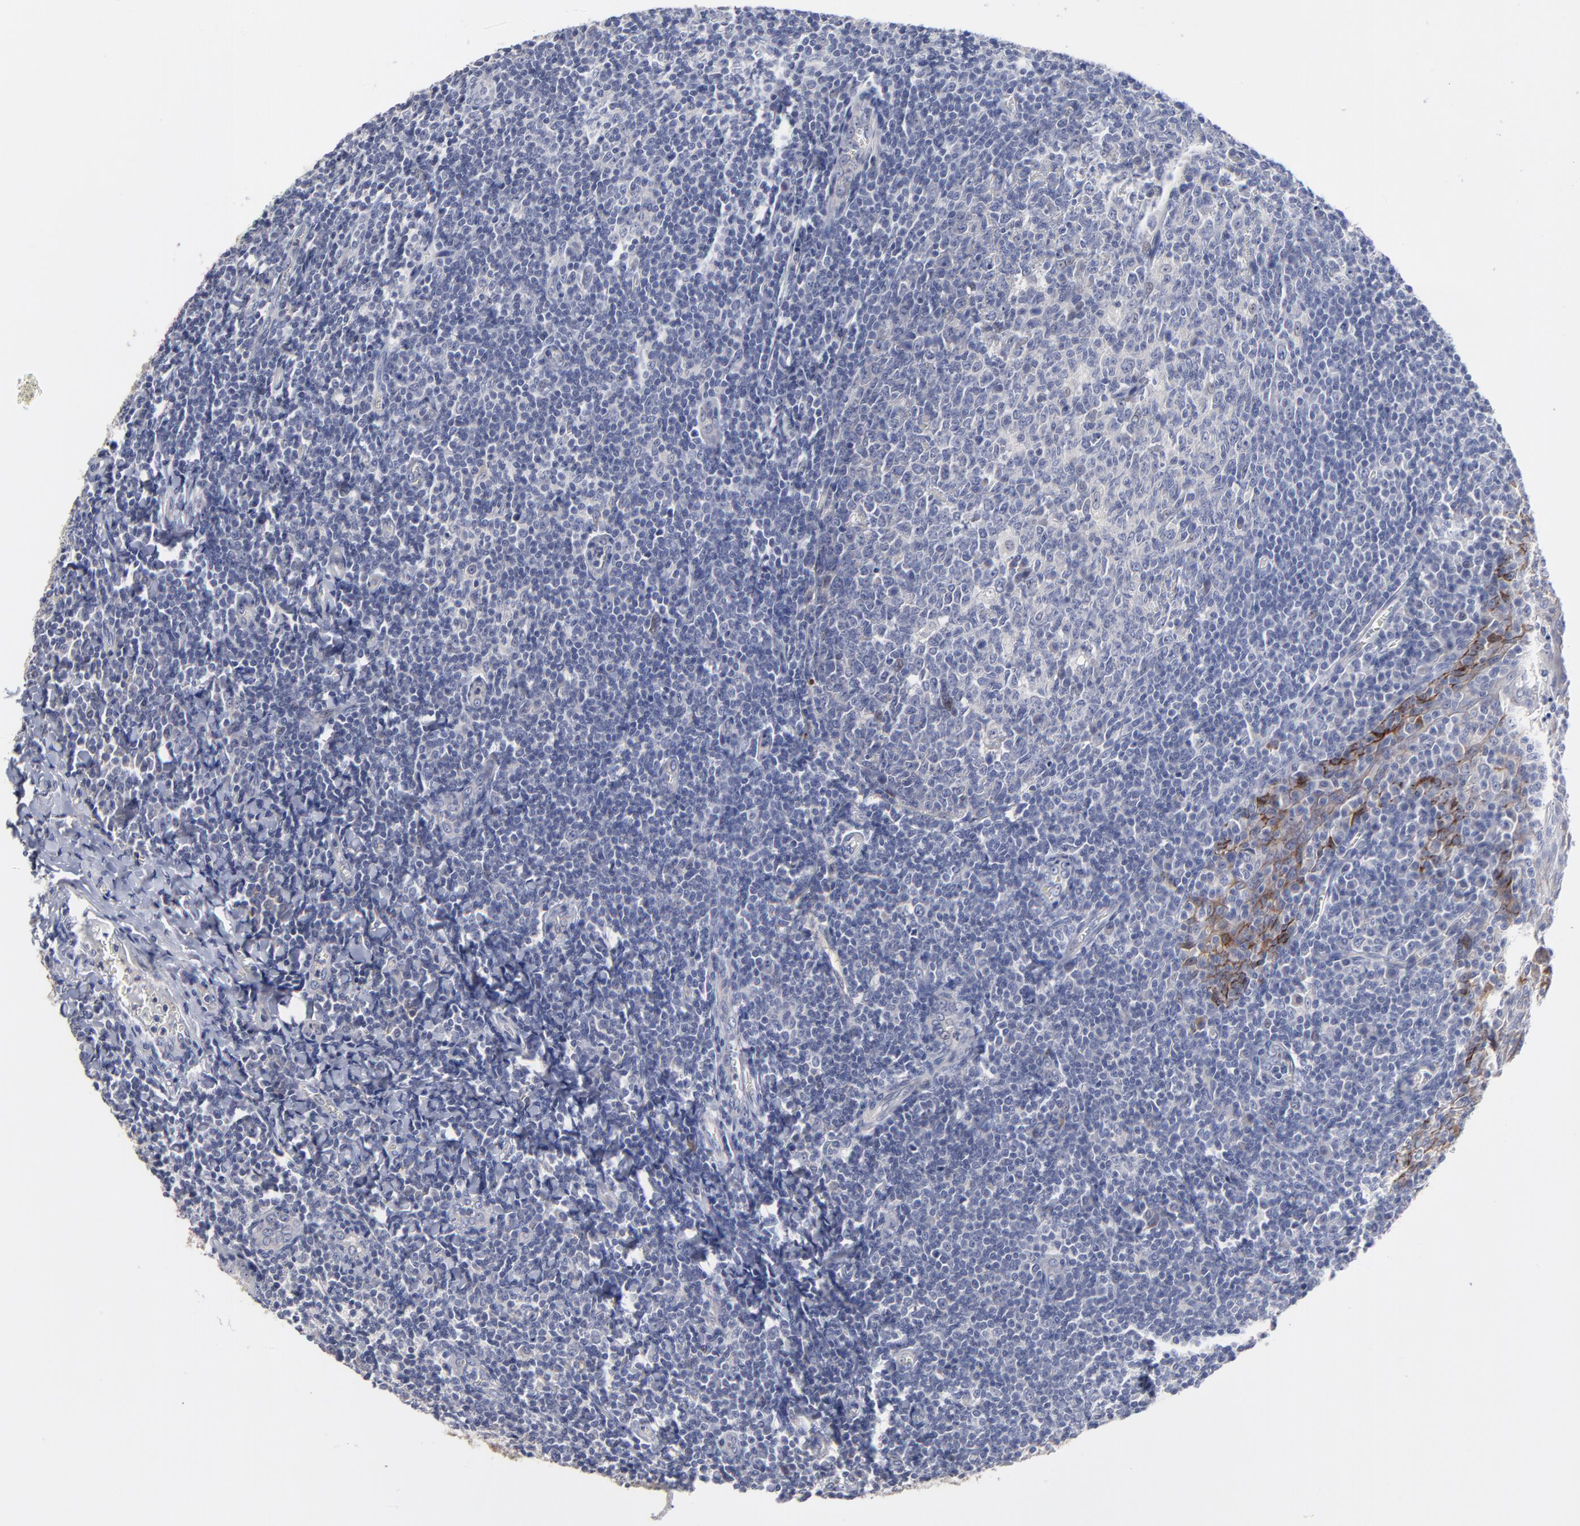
{"staining": {"intensity": "negative", "quantity": "none", "location": "none"}, "tissue": "tonsil", "cell_type": "Germinal center cells", "image_type": "normal", "snomed": [{"axis": "morphology", "description": "Normal tissue, NOS"}, {"axis": "topography", "description": "Tonsil"}], "caption": "Immunohistochemical staining of normal human tonsil reveals no significant staining in germinal center cells.", "gene": "CXADR", "patient": {"sex": "male", "age": 31}}